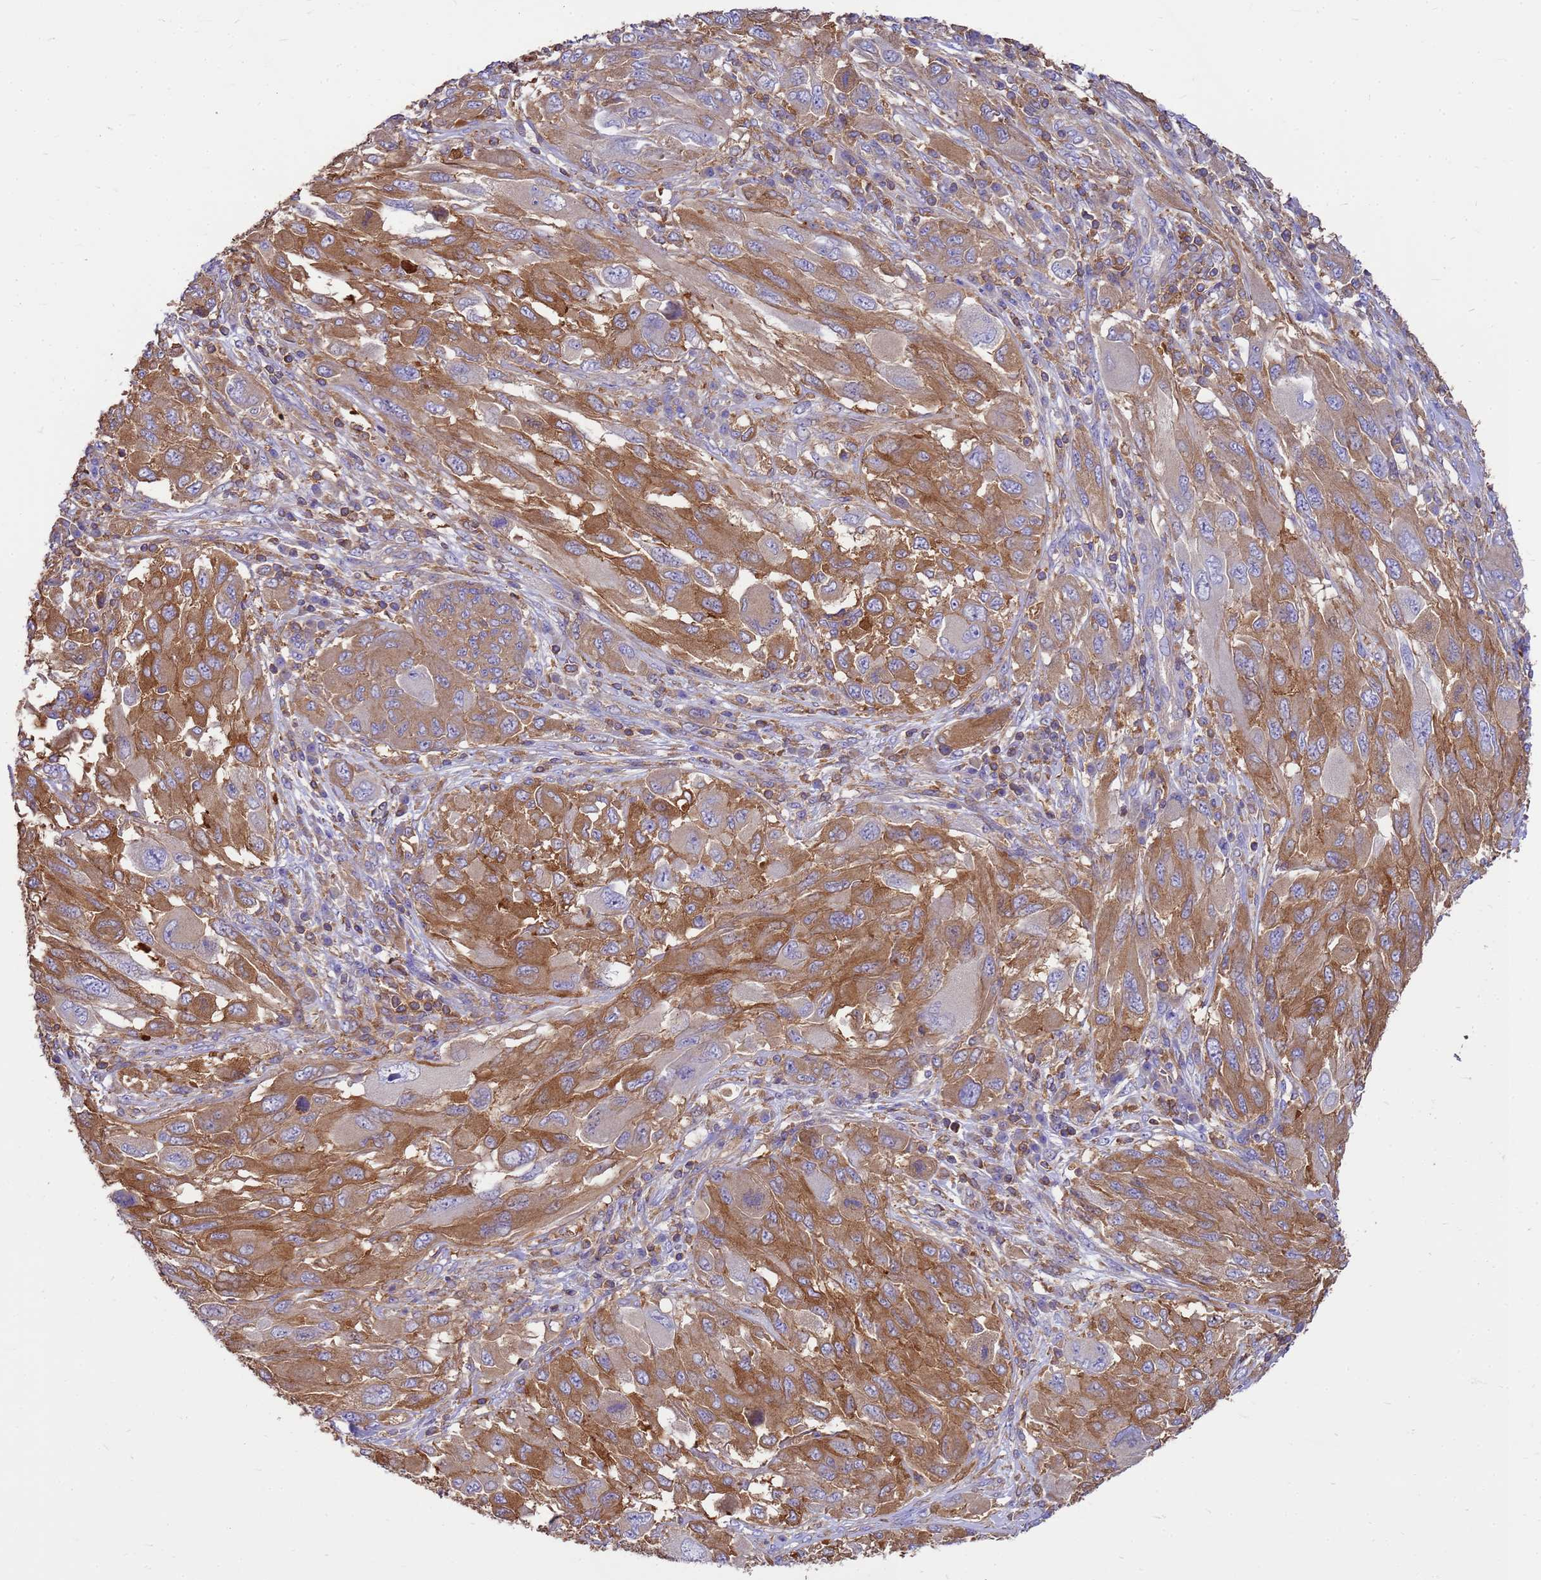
{"staining": {"intensity": "moderate", "quantity": ">75%", "location": "cytoplasmic/membranous"}, "tissue": "melanoma", "cell_type": "Tumor cells", "image_type": "cancer", "snomed": [{"axis": "morphology", "description": "Malignant melanoma, NOS"}, {"axis": "topography", "description": "Skin"}], "caption": "IHC micrograph of neoplastic tissue: malignant melanoma stained using IHC exhibits medium levels of moderate protein expression localized specifically in the cytoplasmic/membranous of tumor cells, appearing as a cytoplasmic/membranous brown color.", "gene": "ZNF235", "patient": {"sex": "female", "age": 91}}